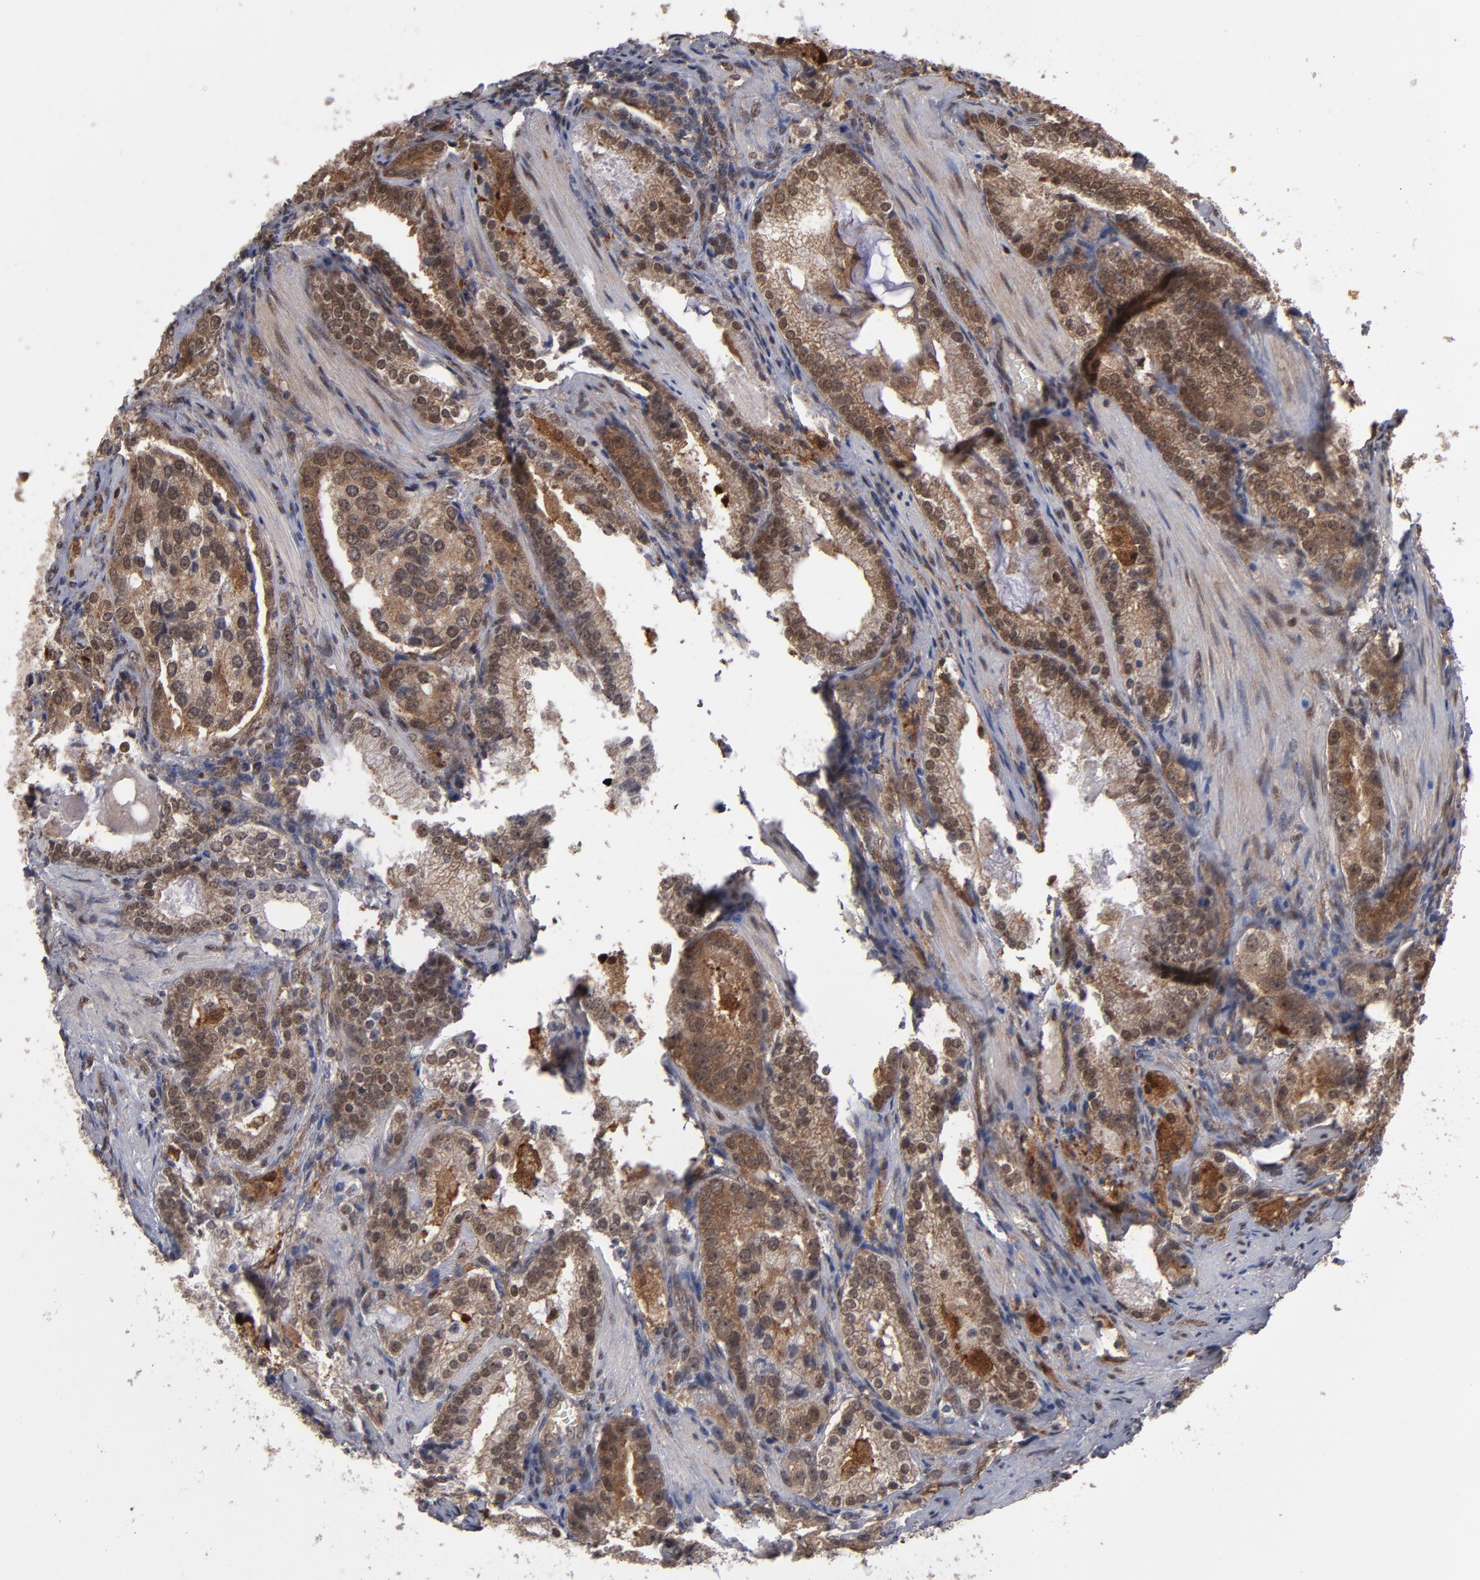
{"staining": {"intensity": "moderate", "quantity": ">75%", "location": "cytoplasmic/membranous,nuclear"}, "tissue": "prostate cancer", "cell_type": "Tumor cells", "image_type": "cancer", "snomed": [{"axis": "morphology", "description": "Adenocarcinoma, High grade"}, {"axis": "topography", "description": "Prostate"}], "caption": "Prostate cancer tissue demonstrates moderate cytoplasmic/membranous and nuclear positivity in about >75% of tumor cells, visualized by immunohistochemistry.", "gene": "HUWE1", "patient": {"sex": "male", "age": 63}}